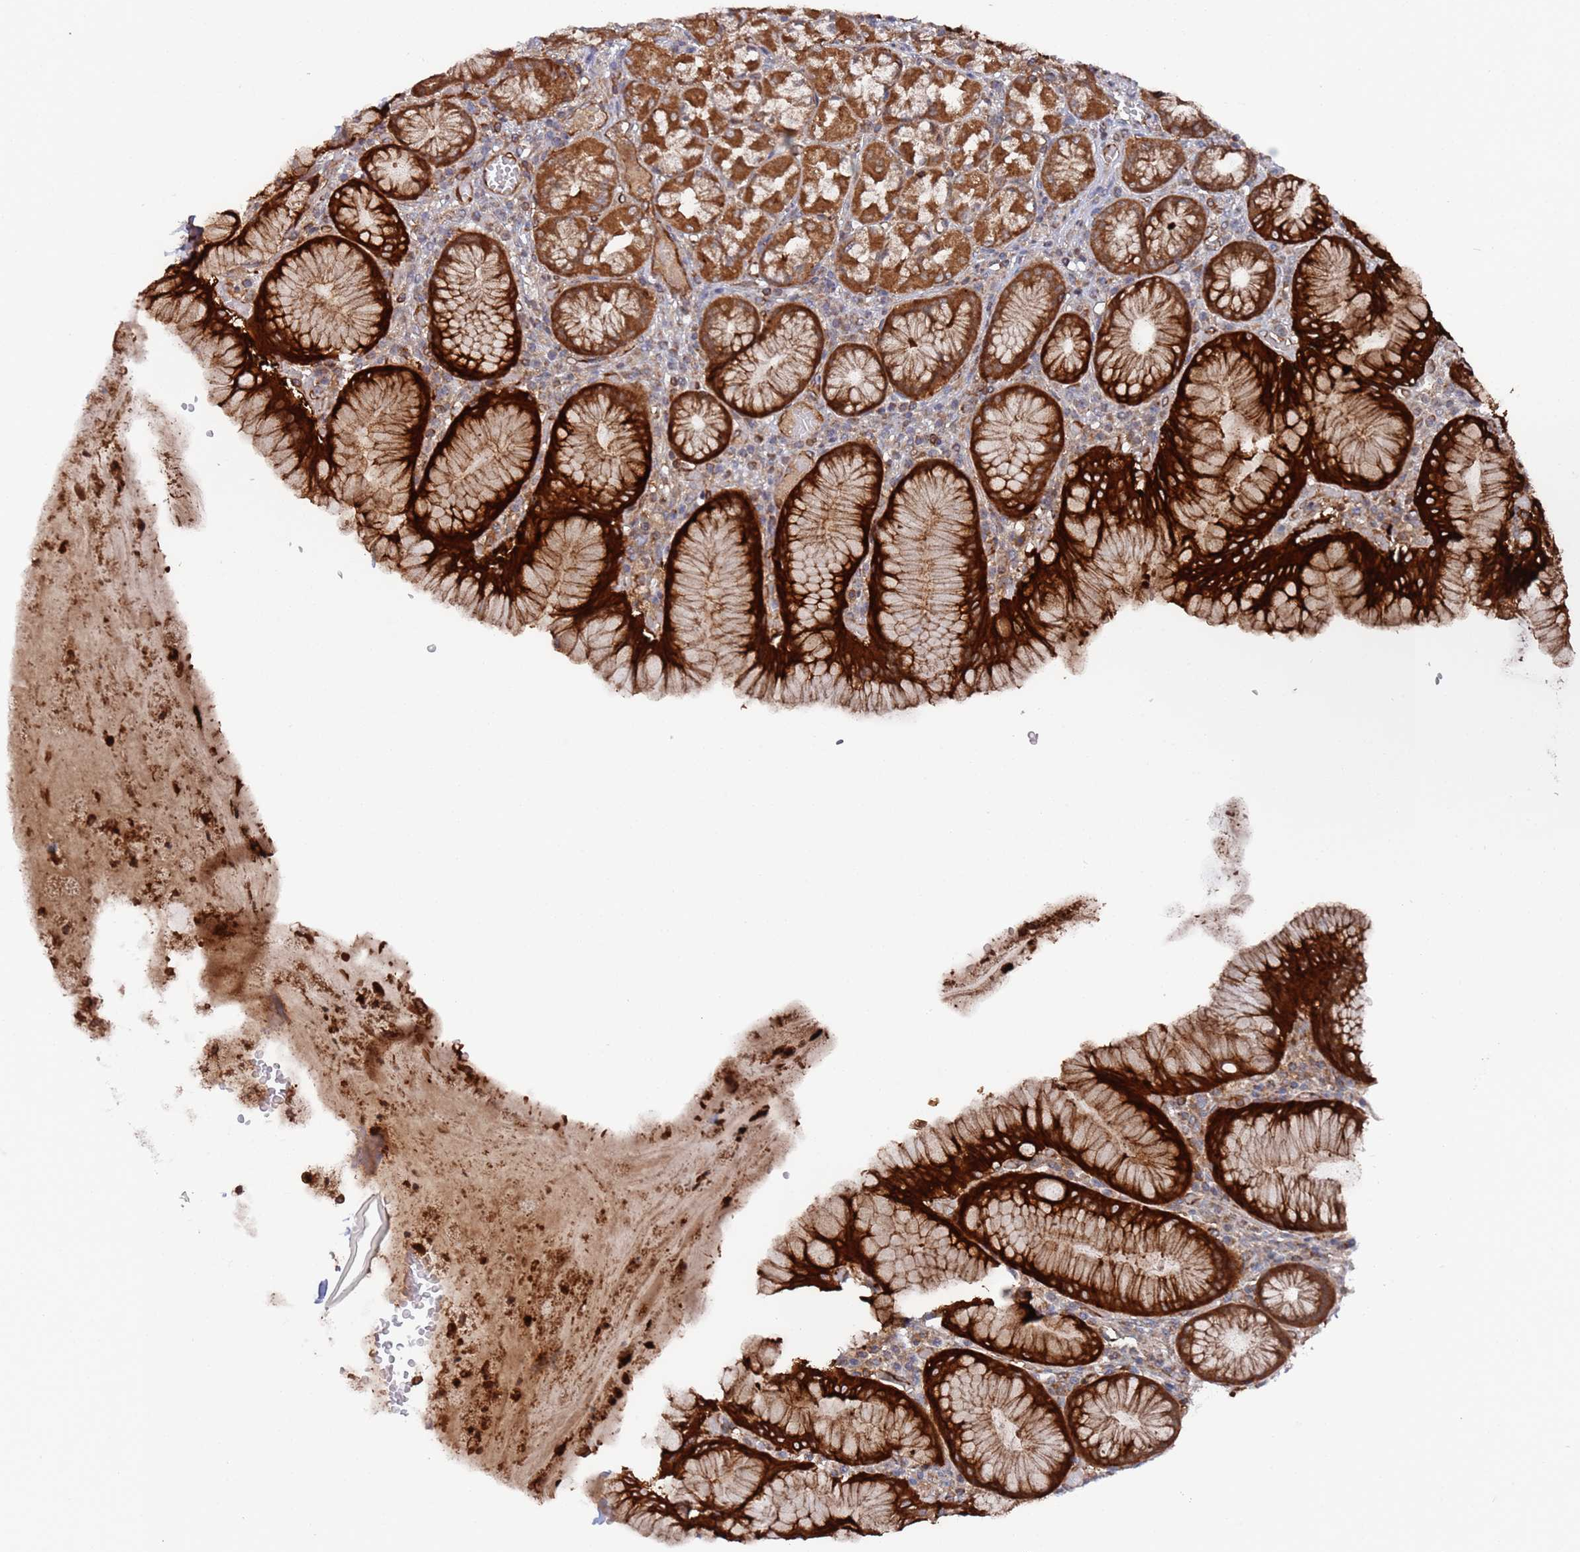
{"staining": {"intensity": "strong", "quantity": ">75%", "location": "cytoplasmic/membranous"}, "tissue": "stomach", "cell_type": "Glandular cells", "image_type": "normal", "snomed": [{"axis": "morphology", "description": "Normal tissue, NOS"}, {"axis": "topography", "description": "Stomach"}], "caption": "Immunohistochemical staining of normal human stomach reveals high levels of strong cytoplasmic/membranous staining in about >75% of glandular cells. The staining is performed using DAB (3,3'-diaminobenzidine) brown chromogen to label protein expression. The nuclei are counter-stained blue using hematoxylin.", "gene": "DDX60", "patient": {"sex": "male", "age": 55}}